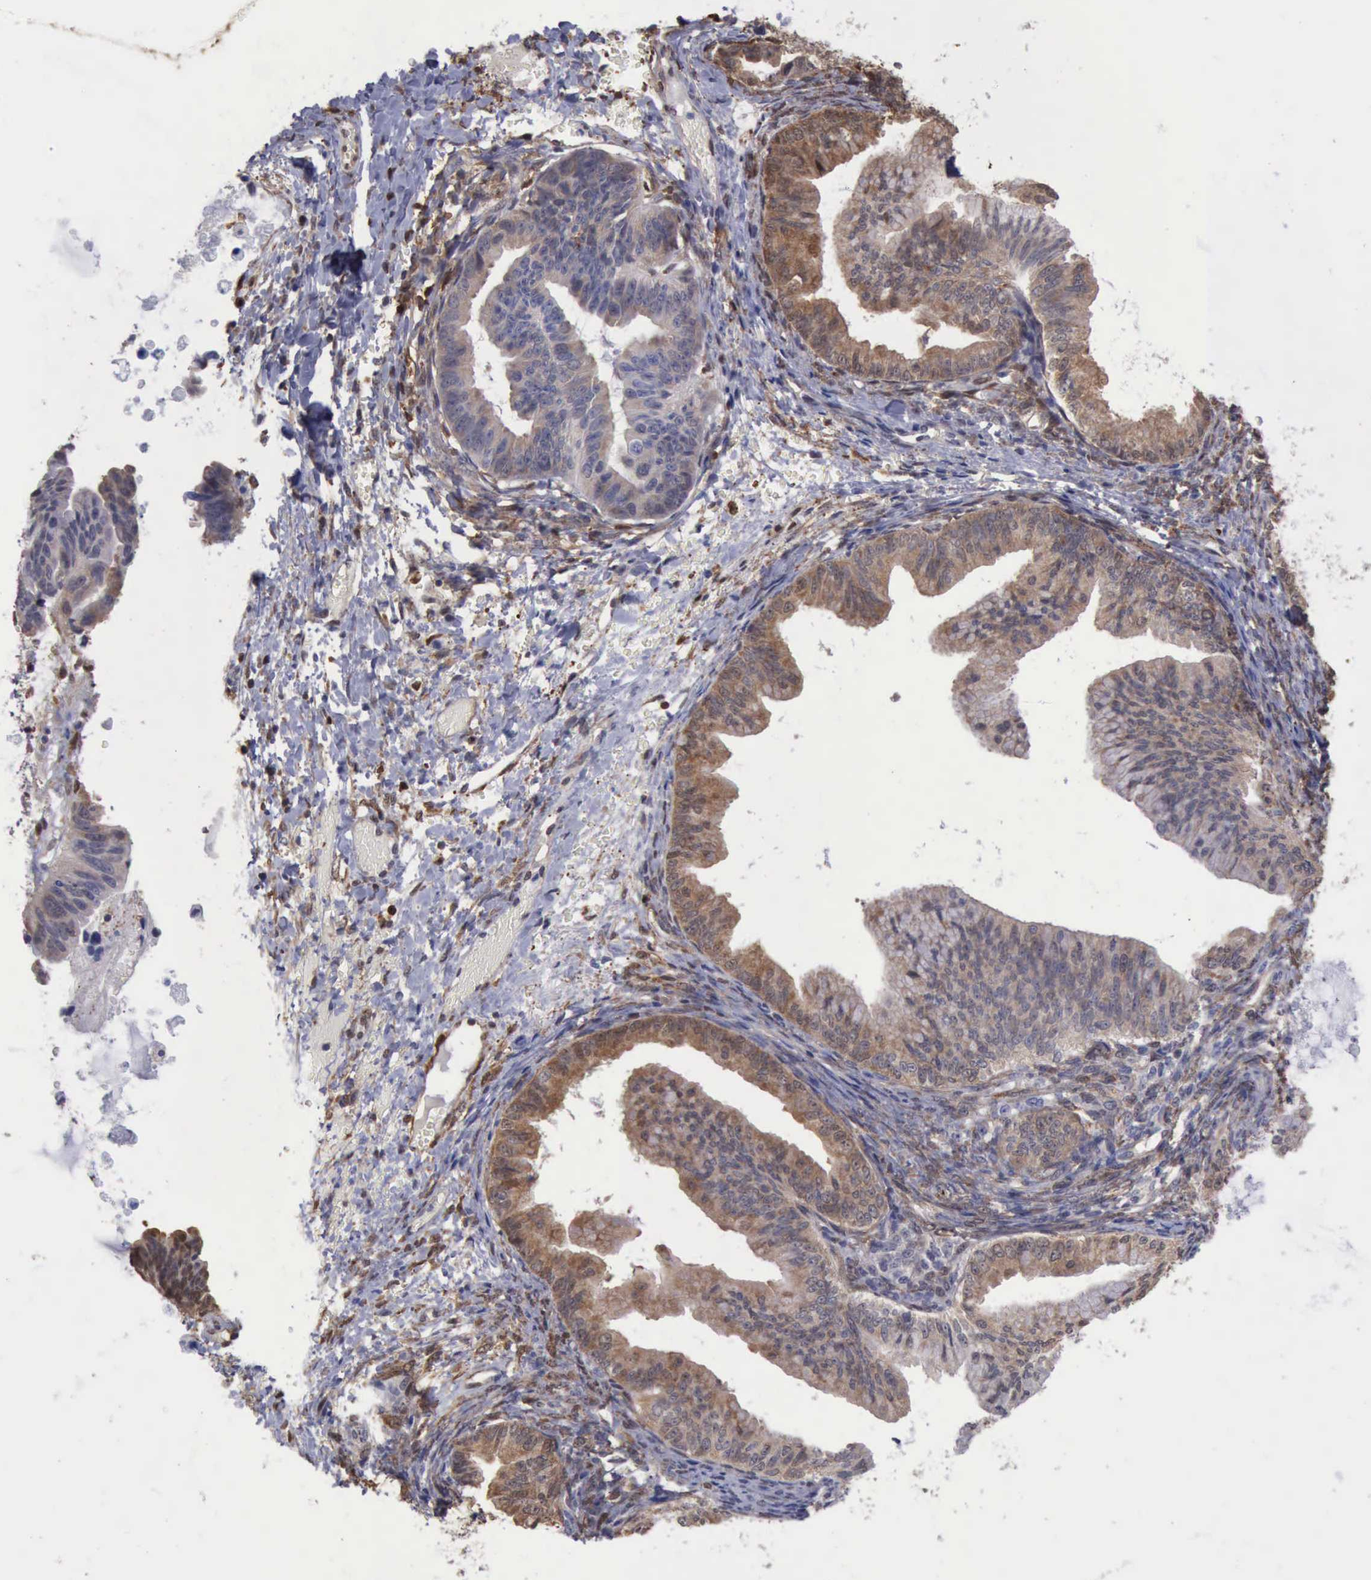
{"staining": {"intensity": "weak", "quantity": "25%-75%", "location": "cytoplasmic/membranous"}, "tissue": "ovarian cancer", "cell_type": "Tumor cells", "image_type": "cancer", "snomed": [{"axis": "morphology", "description": "Cystadenocarcinoma, mucinous, NOS"}, {"axis": "topography", "description": "Ovary"}], "caption": "IHC (DAB) staining of human ovarian mucinous cystadenocarcinoma displays weak cytoplasmic/membranous protein staining in approximately 25%-75% of tumor cells.", "gene": "STAT1", "patient": {"sex": "female", "age": 36}}